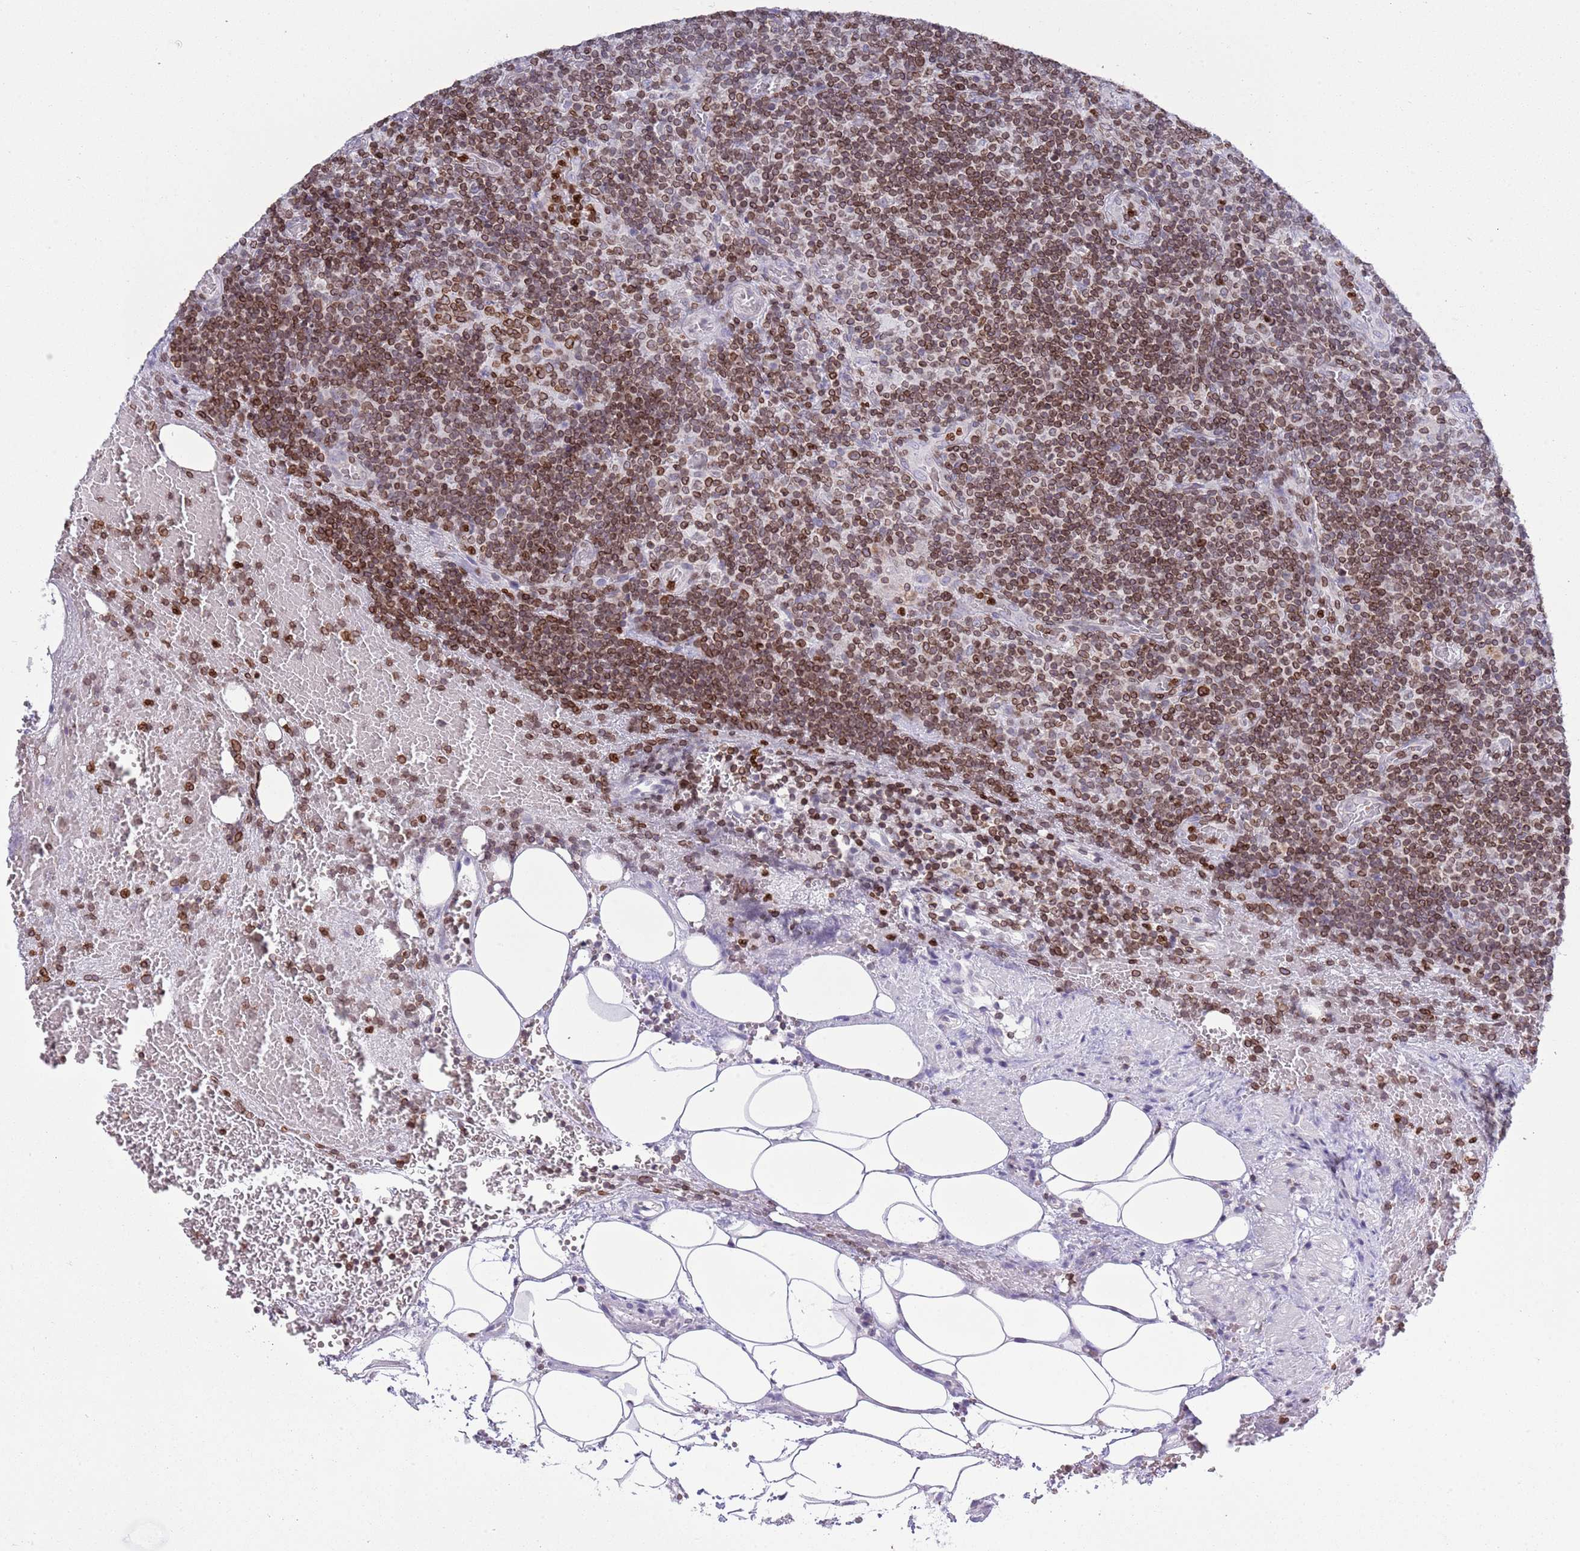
{"staining": {"intensity": "strong", "quantity": ">75%", "location": "cytoplasmic/membranous,nuclear"}, "tissue": "lymph node", "cell_type": "Germinal center cells", "image_type": "normal", "snomed": [{"axis": "morphology", "description": "Normal tissue, NOS"}, {"axis": "topography", "description": "Lymph node"}], "caption": "A photomicrograph of human lymph node stained for a protein exhibits strong cytoplasmic/membranous,nuclear brown staining in germinal center cells. Ihc stains the protein of interest in brown and the nuclei are stained blue.", "gene": "LBR", "patient": {"sex": "male", "age": 58}}